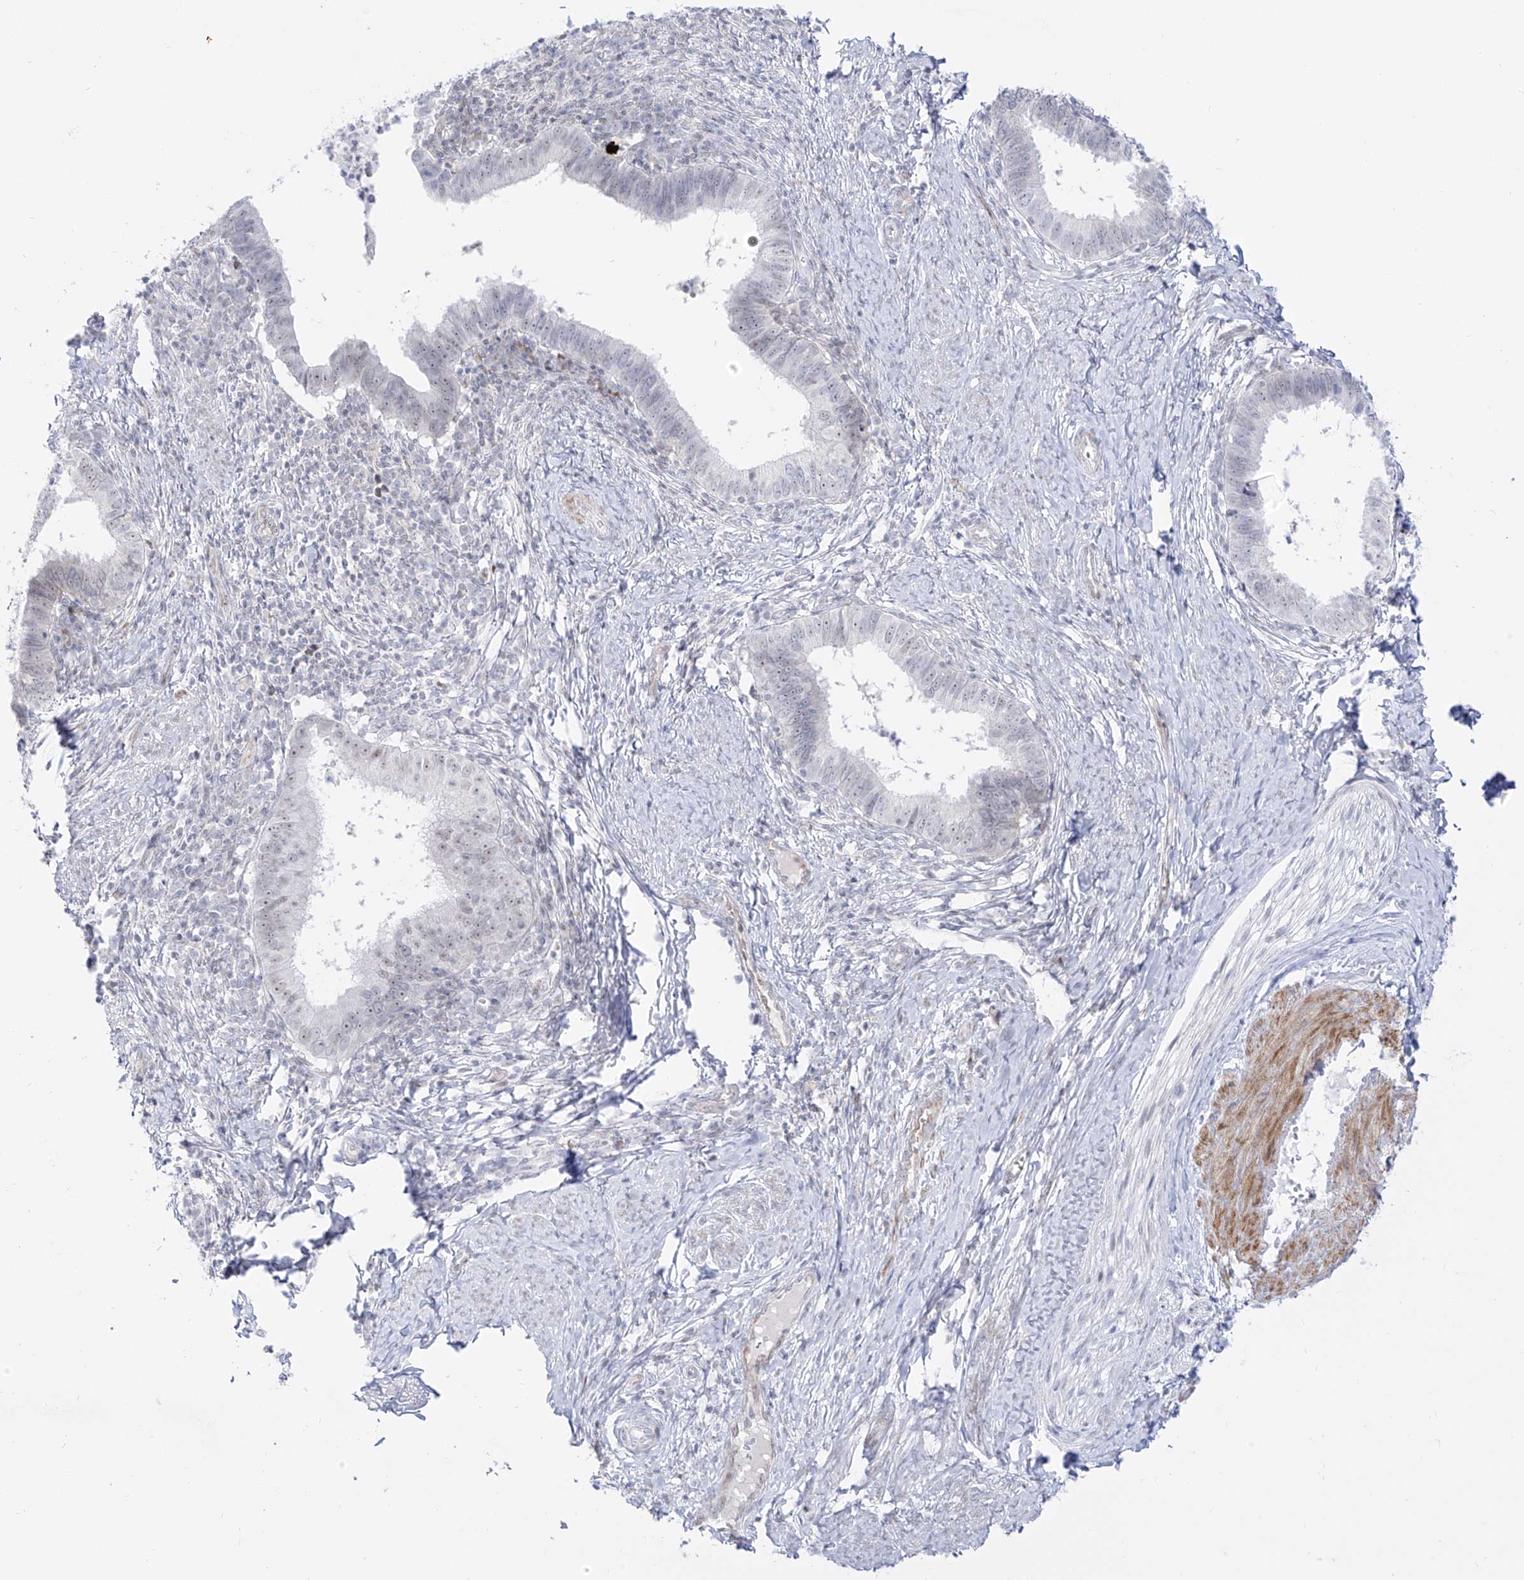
{"staining": {"intensity": "negative", "quantity": "none", "location": "none"}, "tissue": "cervical cancer", "cell_type": "Tumor cells", "image_type": "cancer", "snomed": [{"axis": "morphology", "description": "Adenocarcinoma, NOS"}, {"axis": "topography", "description": "Cervix"}], "caption": "This is an IHC image of cervical cancer. There is no positivity in tumor cells.", "gene": "ZNF180", "patient": {"sex": "female", "age": 36}}